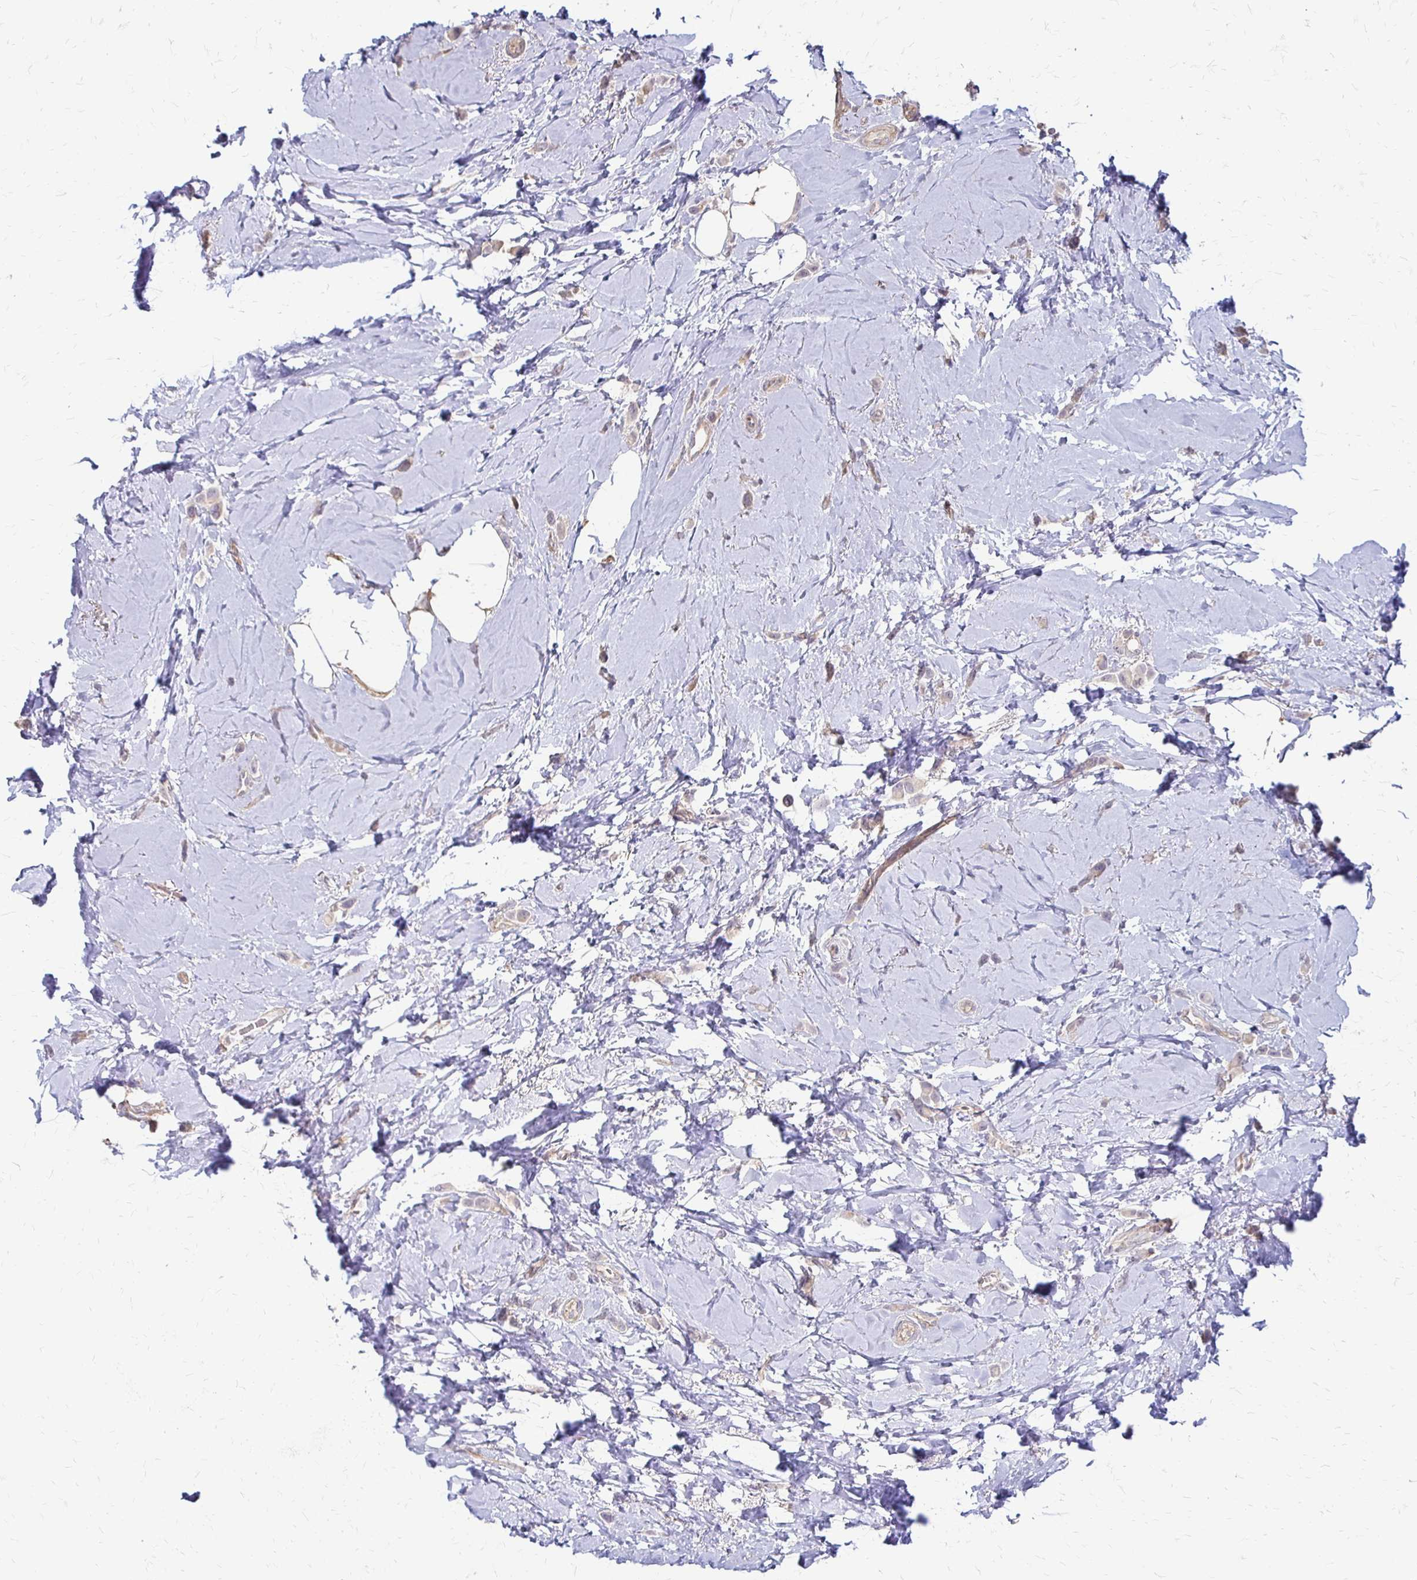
{"staining": {"intensity": "weak", "quantity": "<25%", "location": "cytoplasmic/membranous"}, "tissue": "breast cancer", "cell_type": "Tumor cells", "image_type": "cancer", "snomed": [{"axis": "morphology", "description": "Lobular carcinoma"}, {"axis": "topography", "description": "Breast"}], "caption": "The IHC photomicrograph has no significant positivity in tumor cells of breast lobular carcinoma tissue. Brightfield microscopy of IHC stained with DAB (3,3'-diaminobenzidine) (brown) and hematoxylin (blue), captured at high magnification.", "gene": "CFL2", "patient": {"sex": "female", "age": 66}}